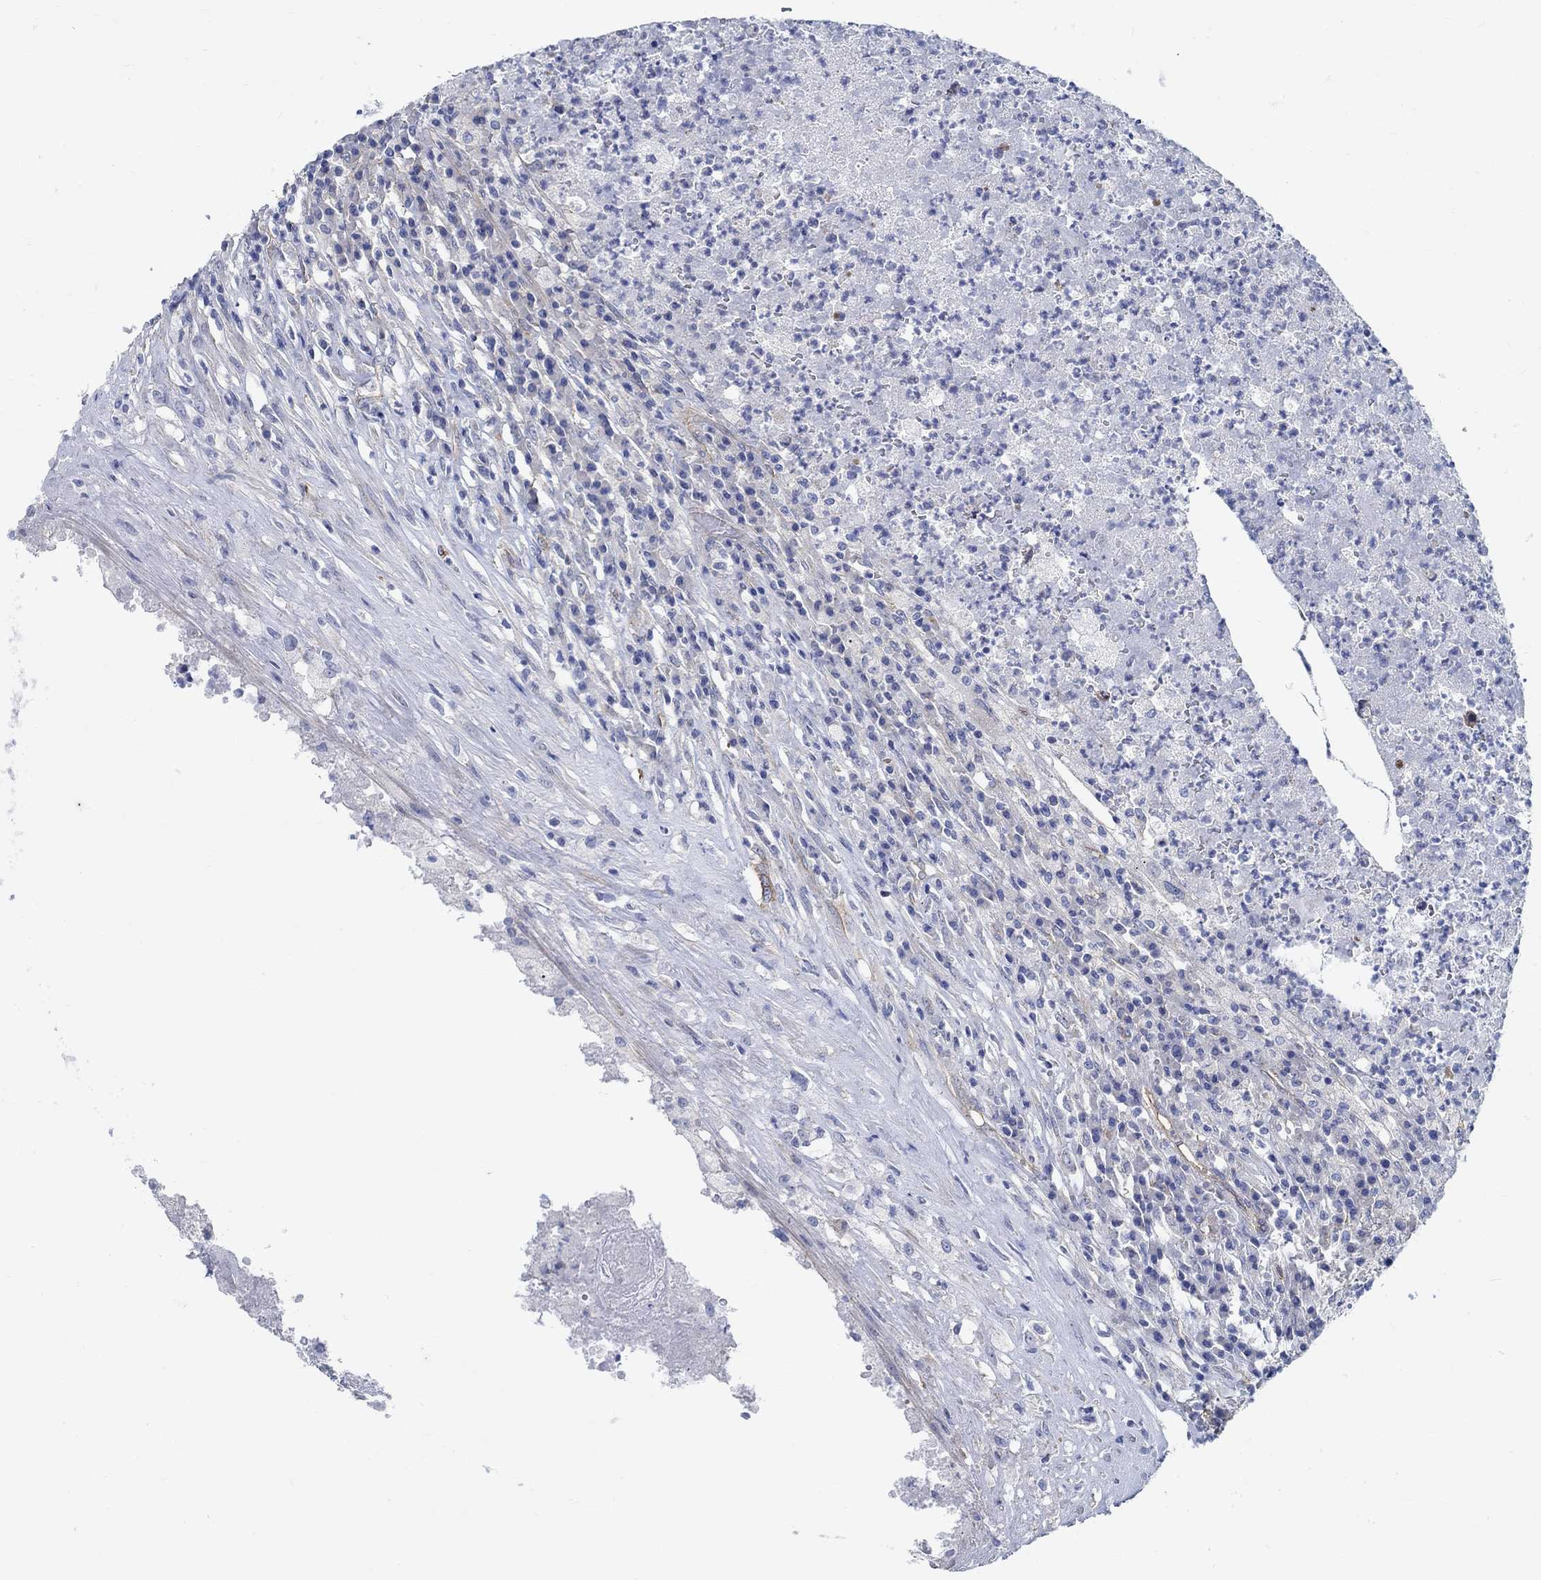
{"staining": {"intensity": "negative", "quantity": "none", "location": "none"}, "tissue": "testis cancer", "cell_type": "Tumor cells", "image_type": "cancer", "snomed": [{"axis": "morphology", "description": "Necrosis, NOS"}, {"axis": "morphology", "description": "Carcinoma, Embryonal, NOS"}, {"axis": "topography", "description": "Testis"}], "caption": "The immunohistochemistry (IHC) photomicrograph has no significant staining in tumor cells of embryonal carcinoma (testis) tissue.", "gene": "TMEM198", "patient": {"sex": "male", "age": 19}}